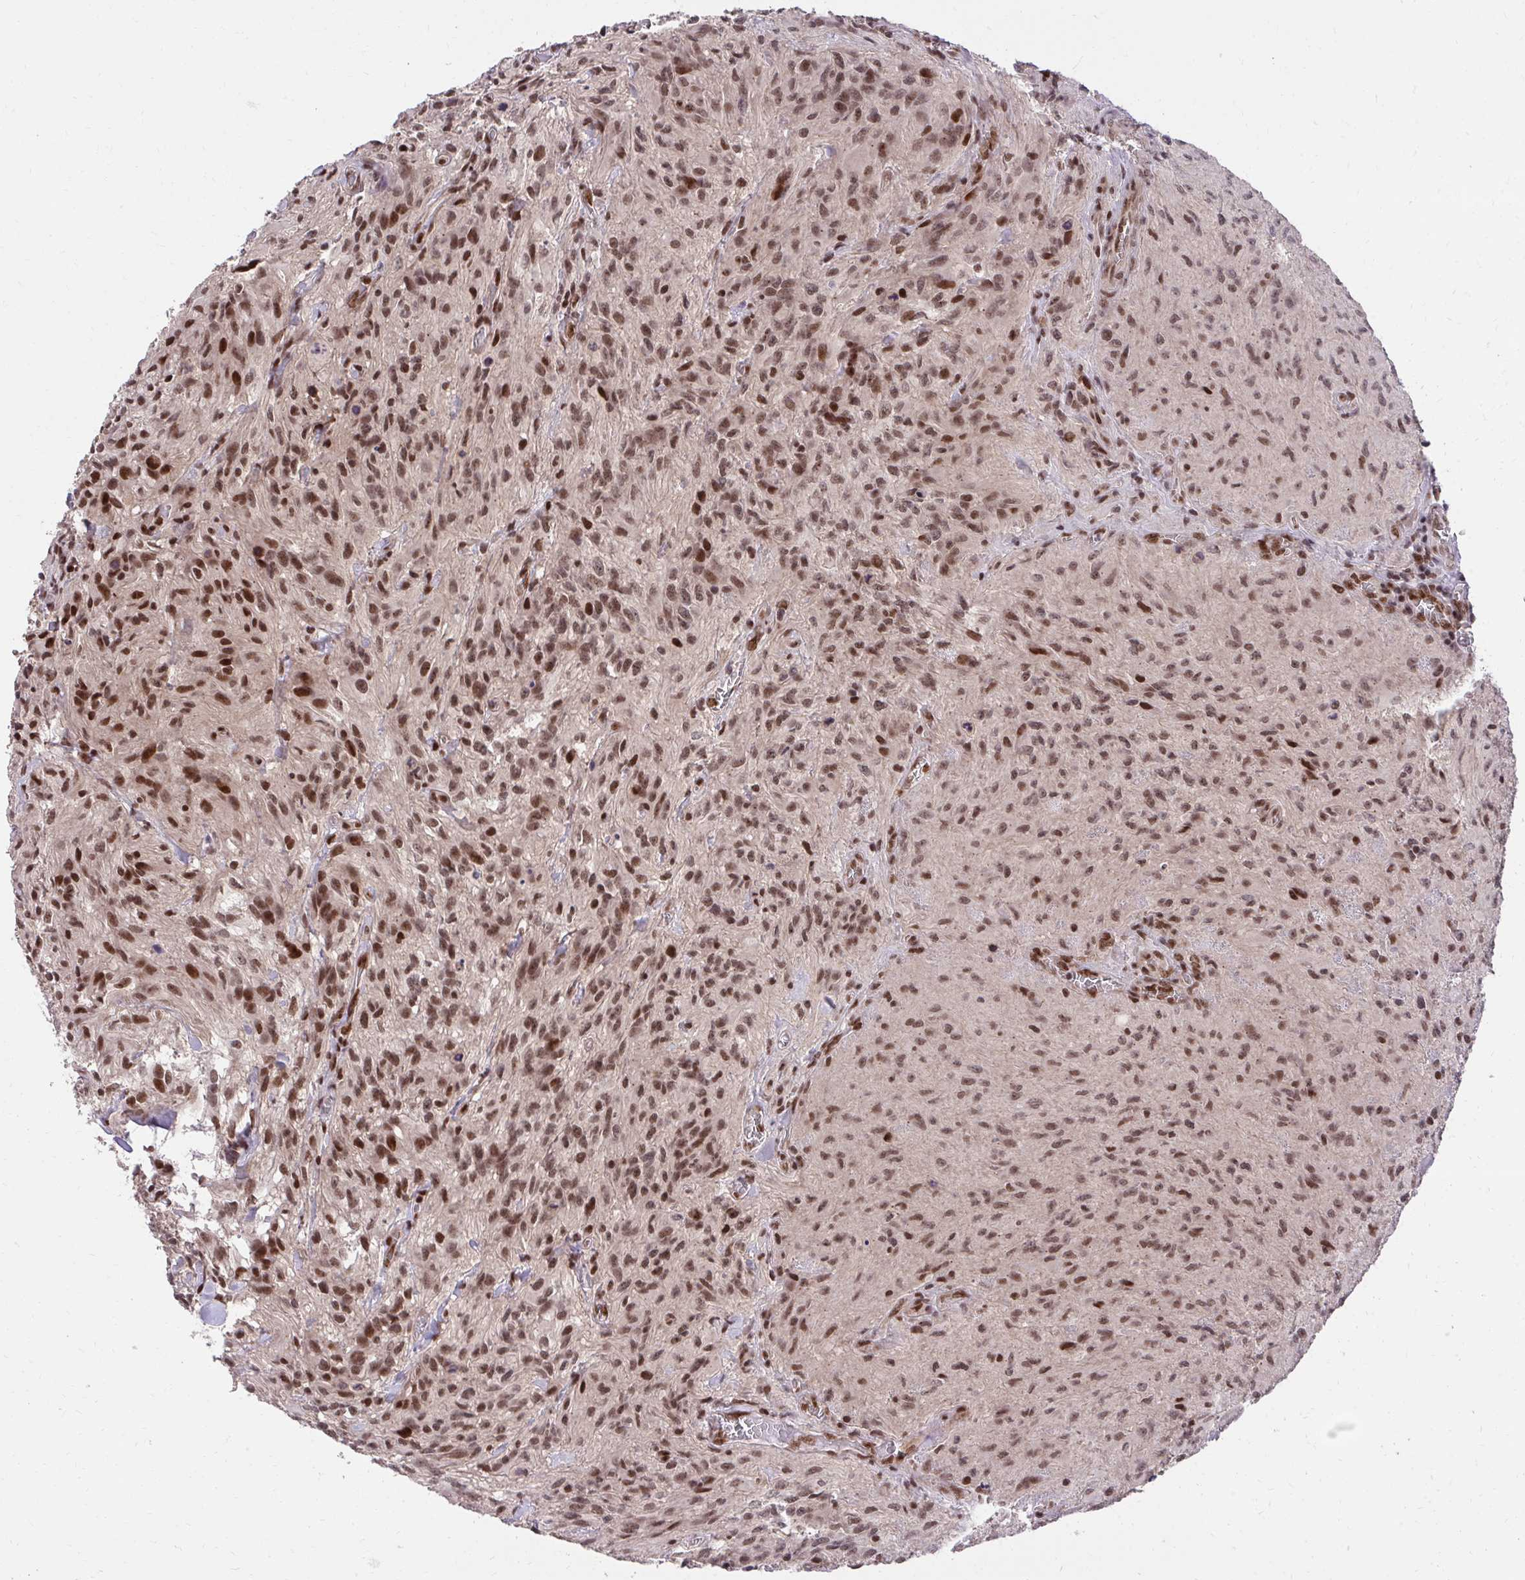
{"staining": {"intensity": "moderate", "quantity": ">75%", "location": "nuclear"}, "tissue": "glioma", "cell_type": "Tumor cells", "image_type": "cancer", "snomed": [{"axis": "morphology", "description": "Glioma, malignant, High grade"}, {"axis": "topography", "description": "Brain"}], "caption": "Immunohistochemical staining of malignant high-grade glioma displays medium levels of moderate nuclear protein expression in approximately >75% of tumor cells.", "gene": "HOXA4", "patient": {"sex": "male", "age": 47}}